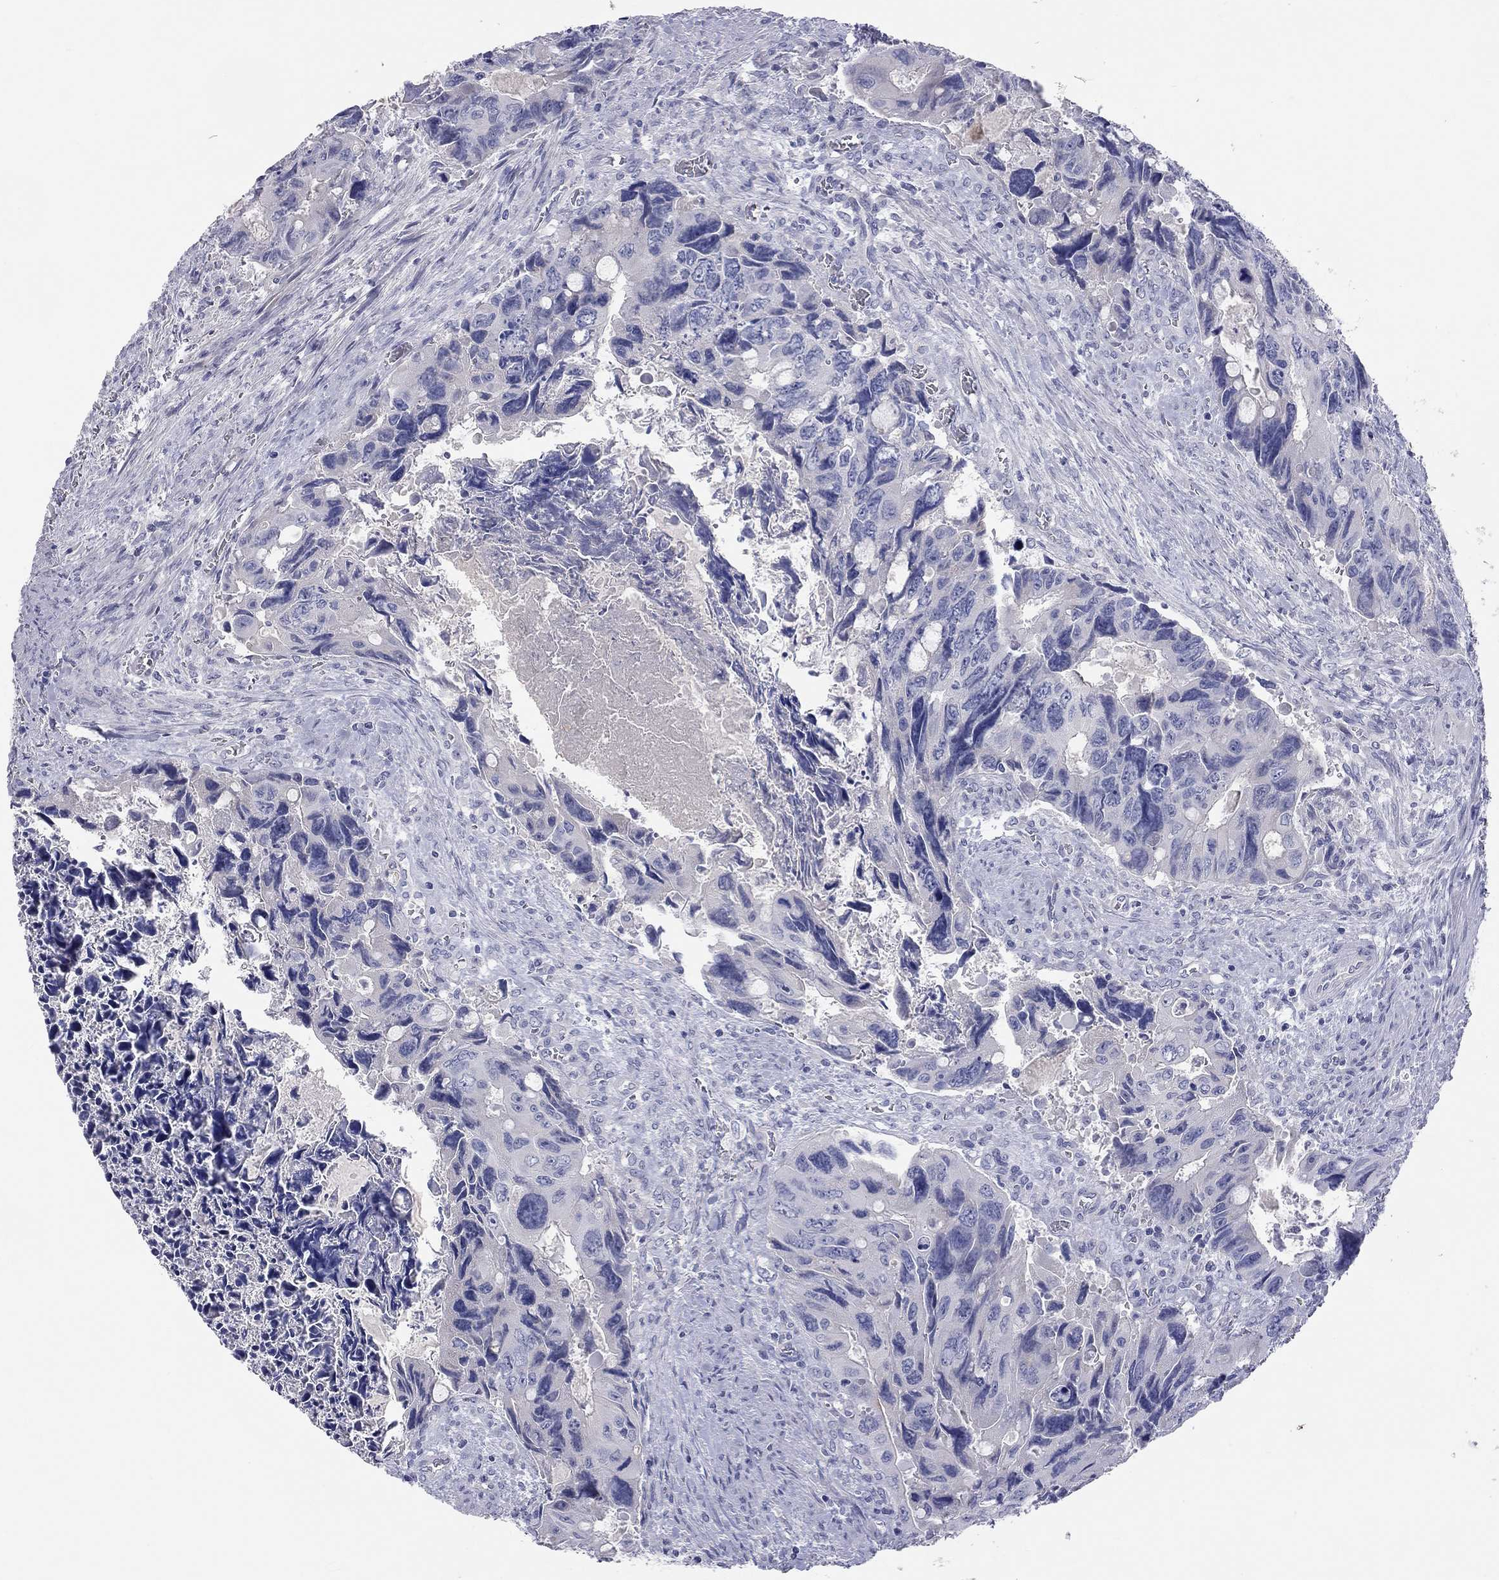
{"staining": {"intensity": "negative", "quantity": "none", "location": "none"}, "tissue": "colorectal cancer", "cell_type": "Tumor cells", "image_type": "cancer", "snomed": [{"axis": "morphology", "description": "Adenocarcinoma, NOS"}, {"axis": "topography", "description": "Rectum"}], "caption": "Tumor cells are negative for brown protein staining in colorectal cancer.", "gene": "ST7L", "patient": {"sex": "male", "age": 62}}